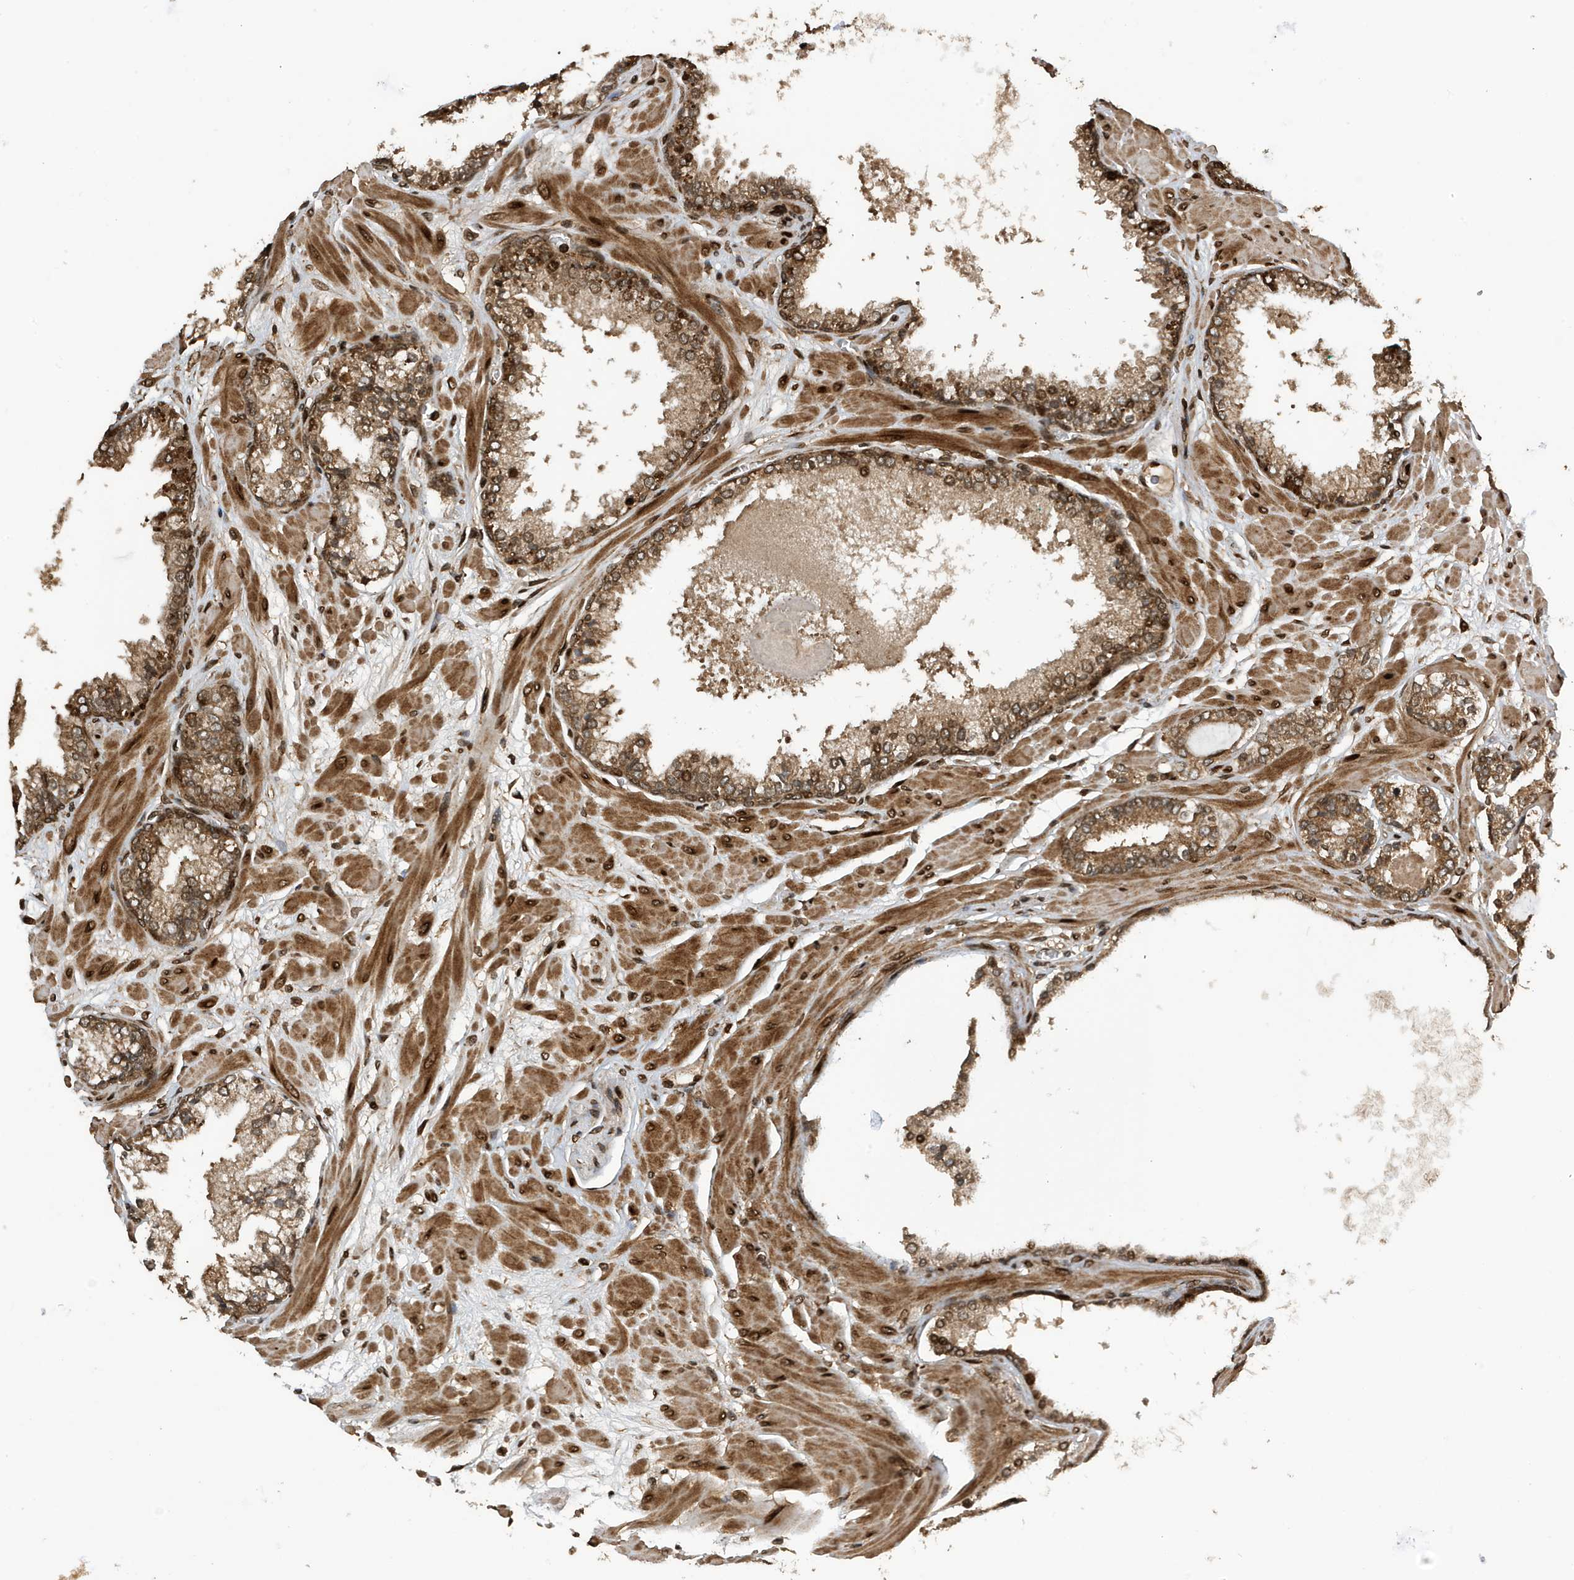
{"staining": {"intensity": "moderate", "quantity": ">75%", "location": "cytoplasmic/membranous"}, "tissue": "prostate cancer", "cell_type": "Tumor cells", "image_type": "cancer", "snomed": [{"axis": "morphology", "description": "Adenocarcinoma, Low grade"}, {"axis": "topography", "description": "Prostate"}], "caption": "Protein expression by IHC reveals moderate cytoplasmic/membranous positivity in about >75% of tumor cells in prostate cancer. (brown staining indicates protein expression, while blue staining denotes nuclei).", "gene": "DUSP18", "patient": {"sex": "male", "age": 63}}